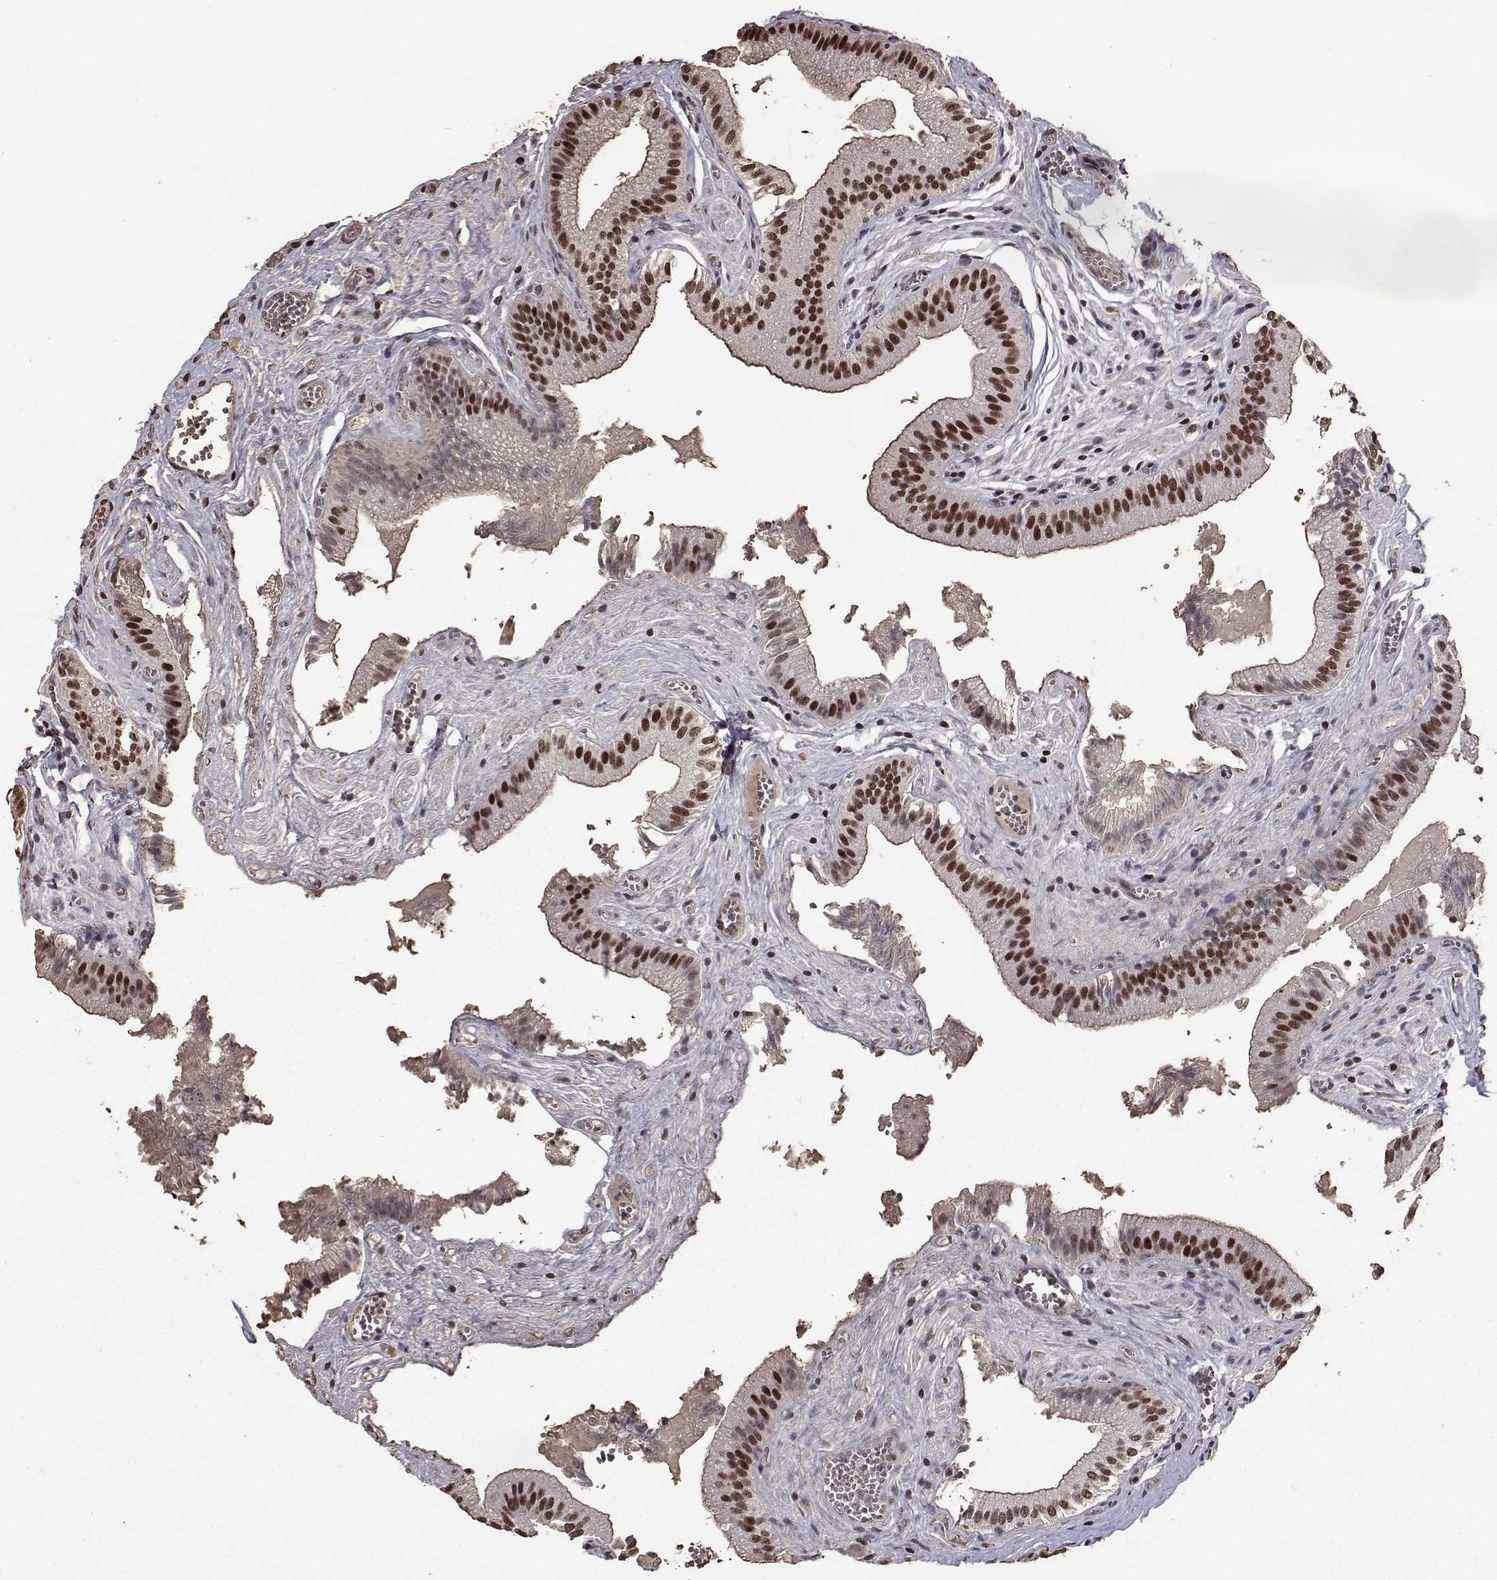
{"staining": {"intensity": "strong", "quantity": ">75%", "location": "nuclear"}, "tissue": "gallbladder", "cell_type": "Glandular cells", "image_type": "normal", "snomed": [{"axis": "morphology", "description": "Normal tissue, NOS"}, {"axis": "topography", "description": "Gallbladder"}, {"axis": "topography", "description": "Peripheral nerve tissue"}], "caption": "Immunohistochemical staining of unremarkable gallbladder shows >75% levels of strong nuclear protein positivity in approximately >75% of glandular cells. (IHC, brightfield microscopy, high magnification).", "gene": "TOE1", "patient": {"sex": "male", "age": 17}}